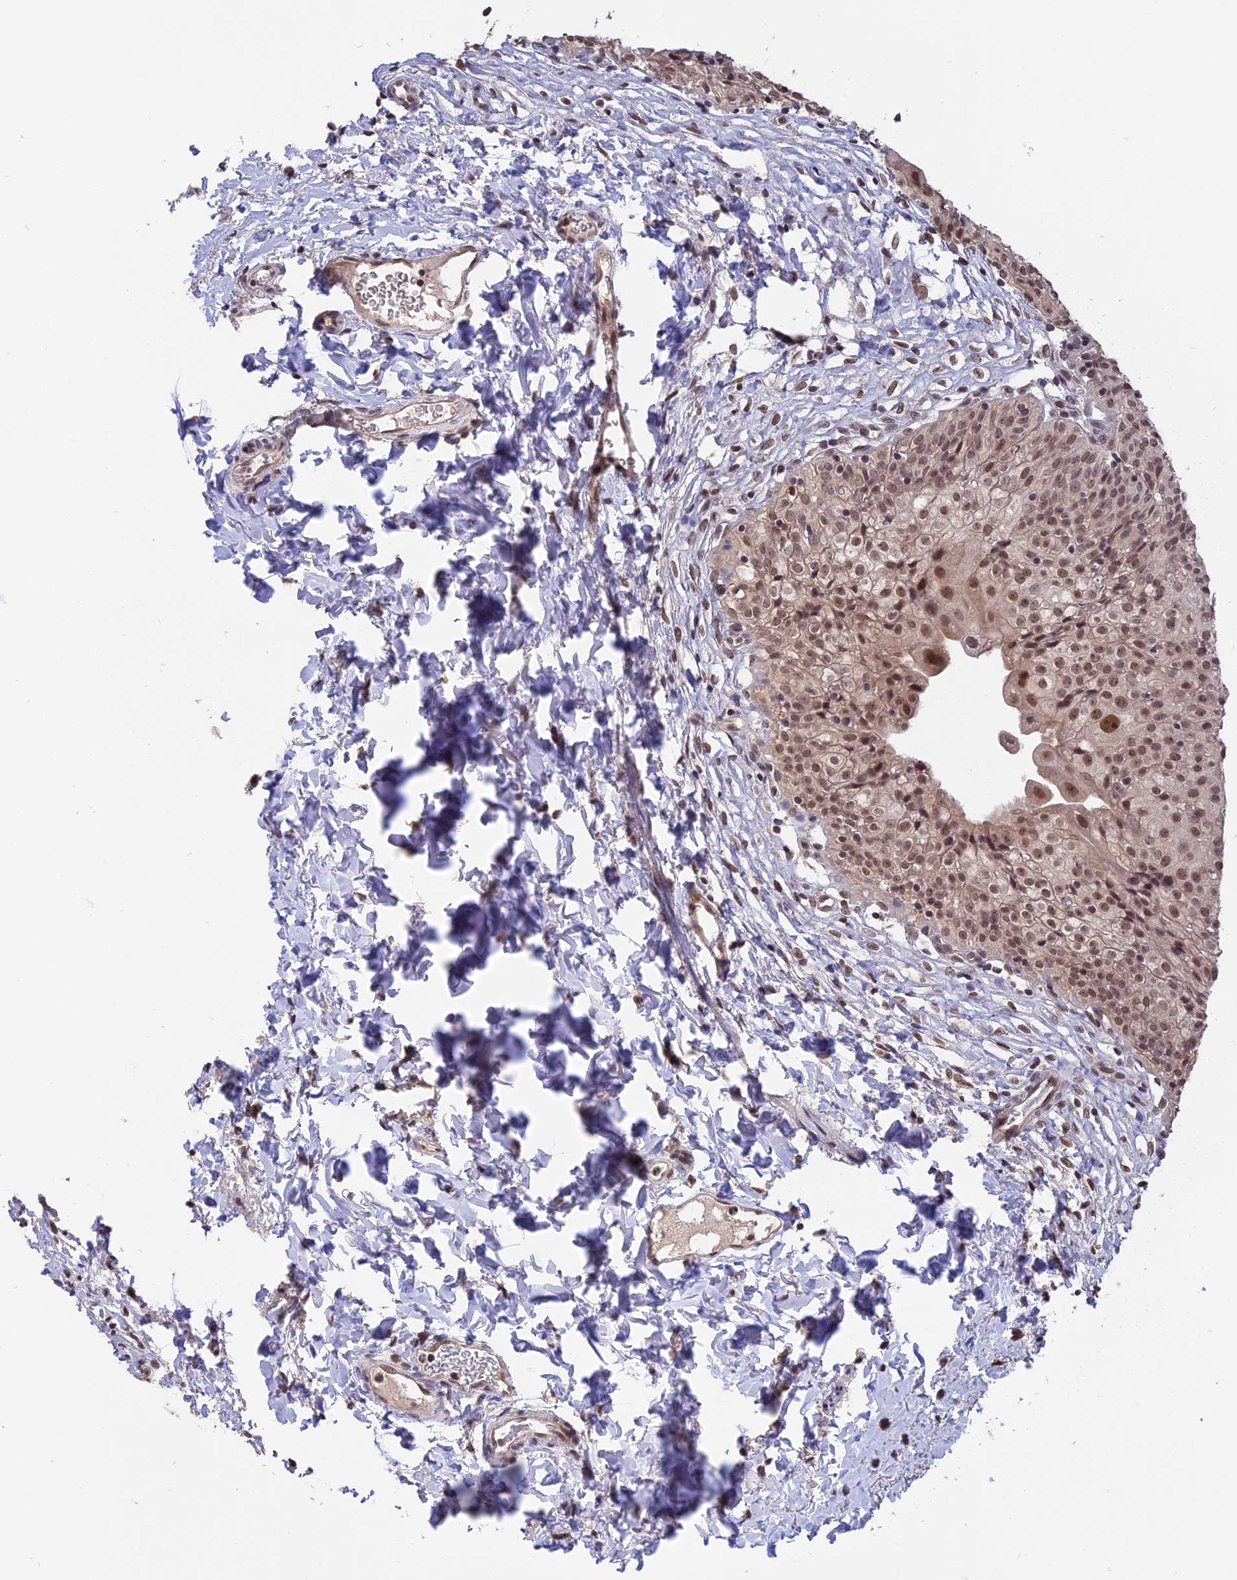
{"staining": {"intensity": "moderate", "quantity": ">75%", "location": "nuclear"}, "tissue": "urinary bladder", "cell_type": "Urothelial cells", "image_type": "normal", "snomed": [{"axis": "morphology", "description": "Normal tissue, NOS"}, {"axis": "topography", "description": "Urinary bladder"}], "caption": "Urinary bladder was stained to show a protein in brown. There is medium levels of moderate nuclear staining in approximately >75% of urothelial cells. Nuclei are stained in blue.", "gene": "RFC5", "patient": {"sex": "male", "age": 55}}